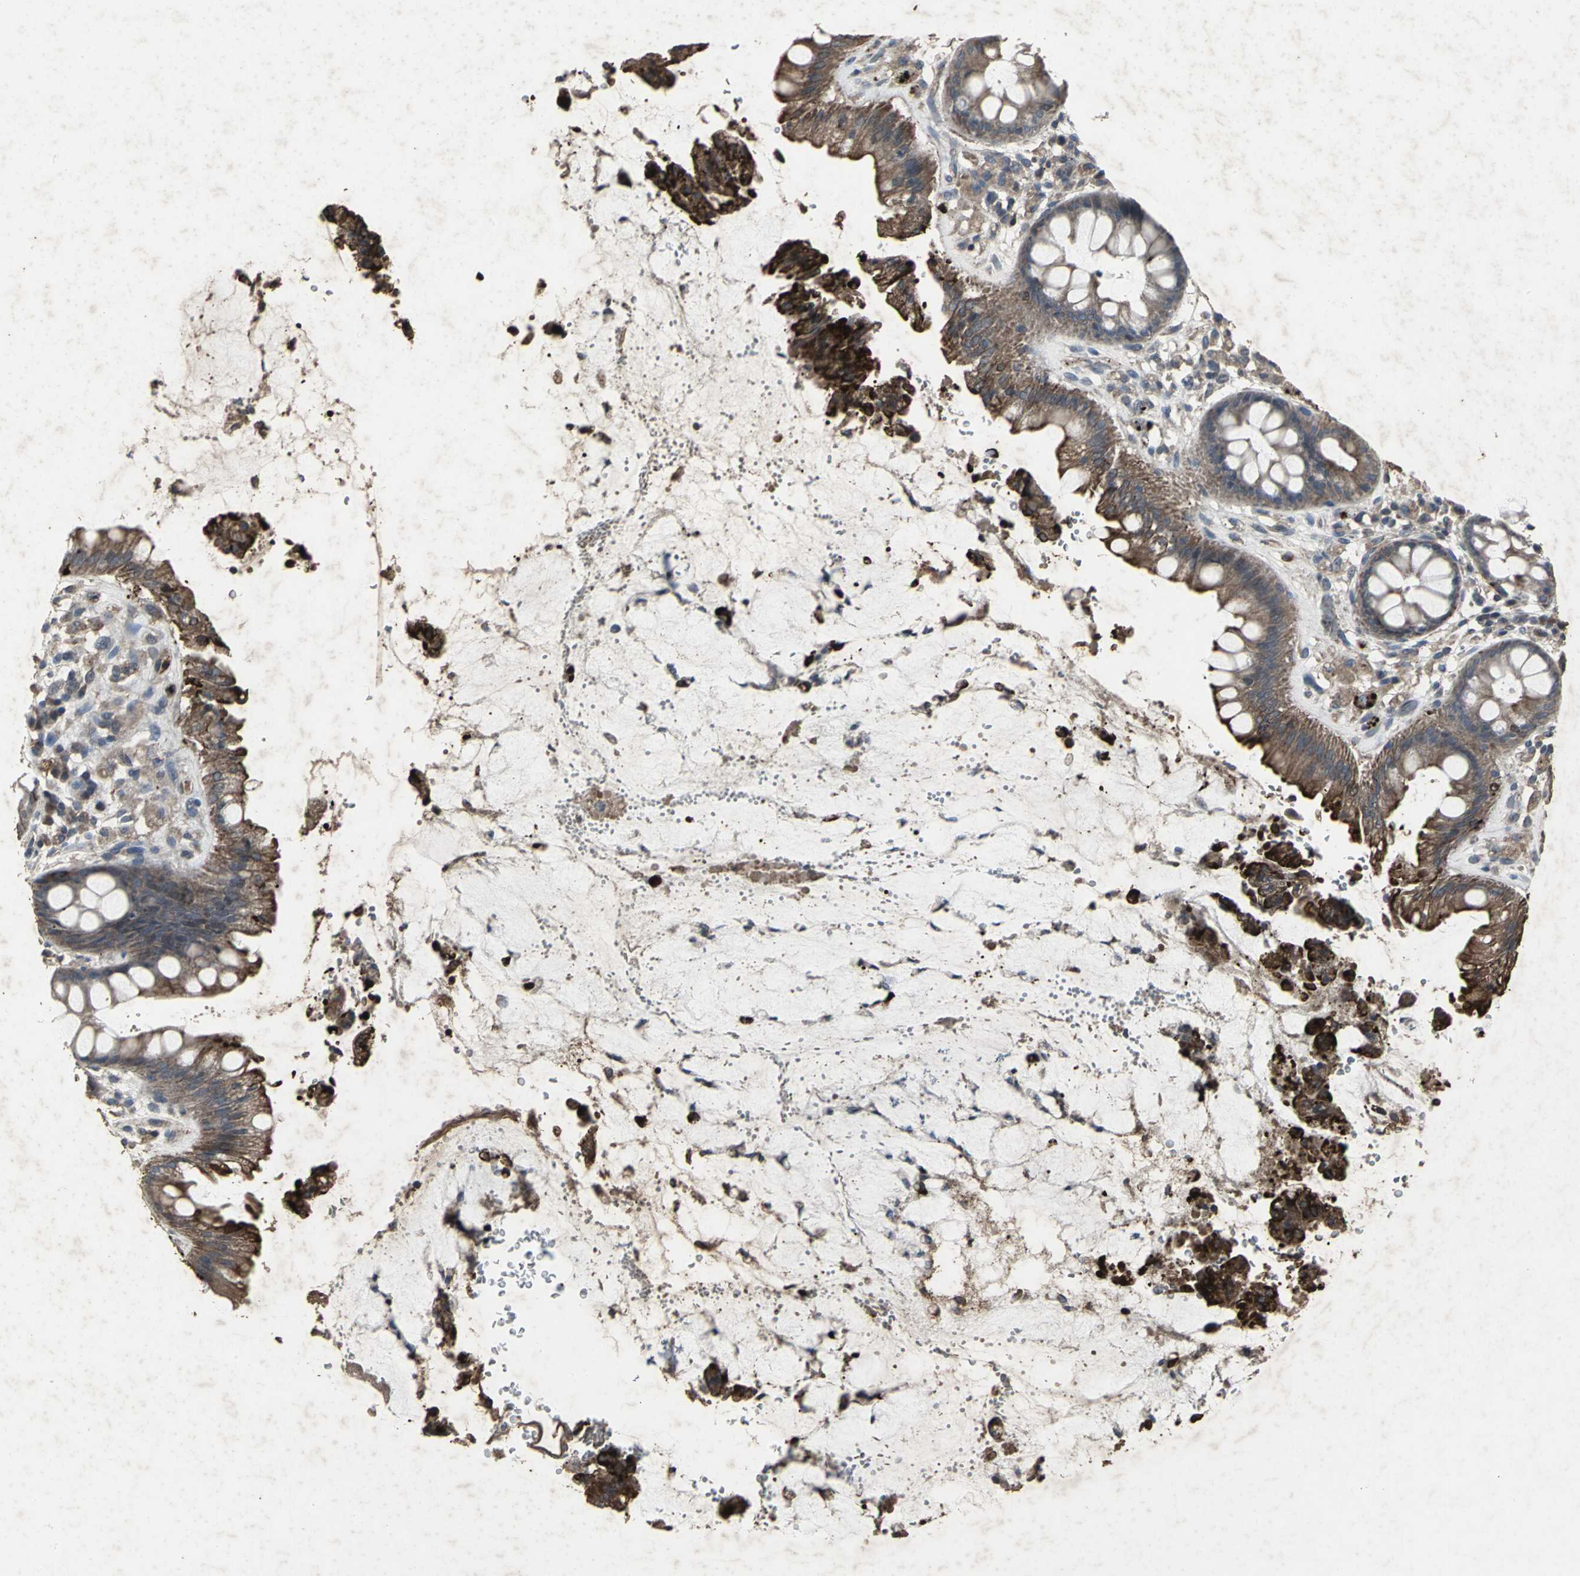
{"staining": {"intensity": "strong", "quantity": ">75%", "location": "cytoplasmic/membranous"}, "tissue": "rectum", "cell_type": "Glandular cells", "image_type": "normal", "snomed": [{"axis": "morphology", "description": "Normal tissue, NOS"}, {"axis": "topography", "description": "Rectum"}], "caption": "An immunohistochemistry histopathology image of normal tissue is shown. Protein staining in brown shows strong cytoplasmic/membranous positivity in rectum within glandular cells.", "gene": "CCR9", "patient": {"sex": "female", "age": 46}}